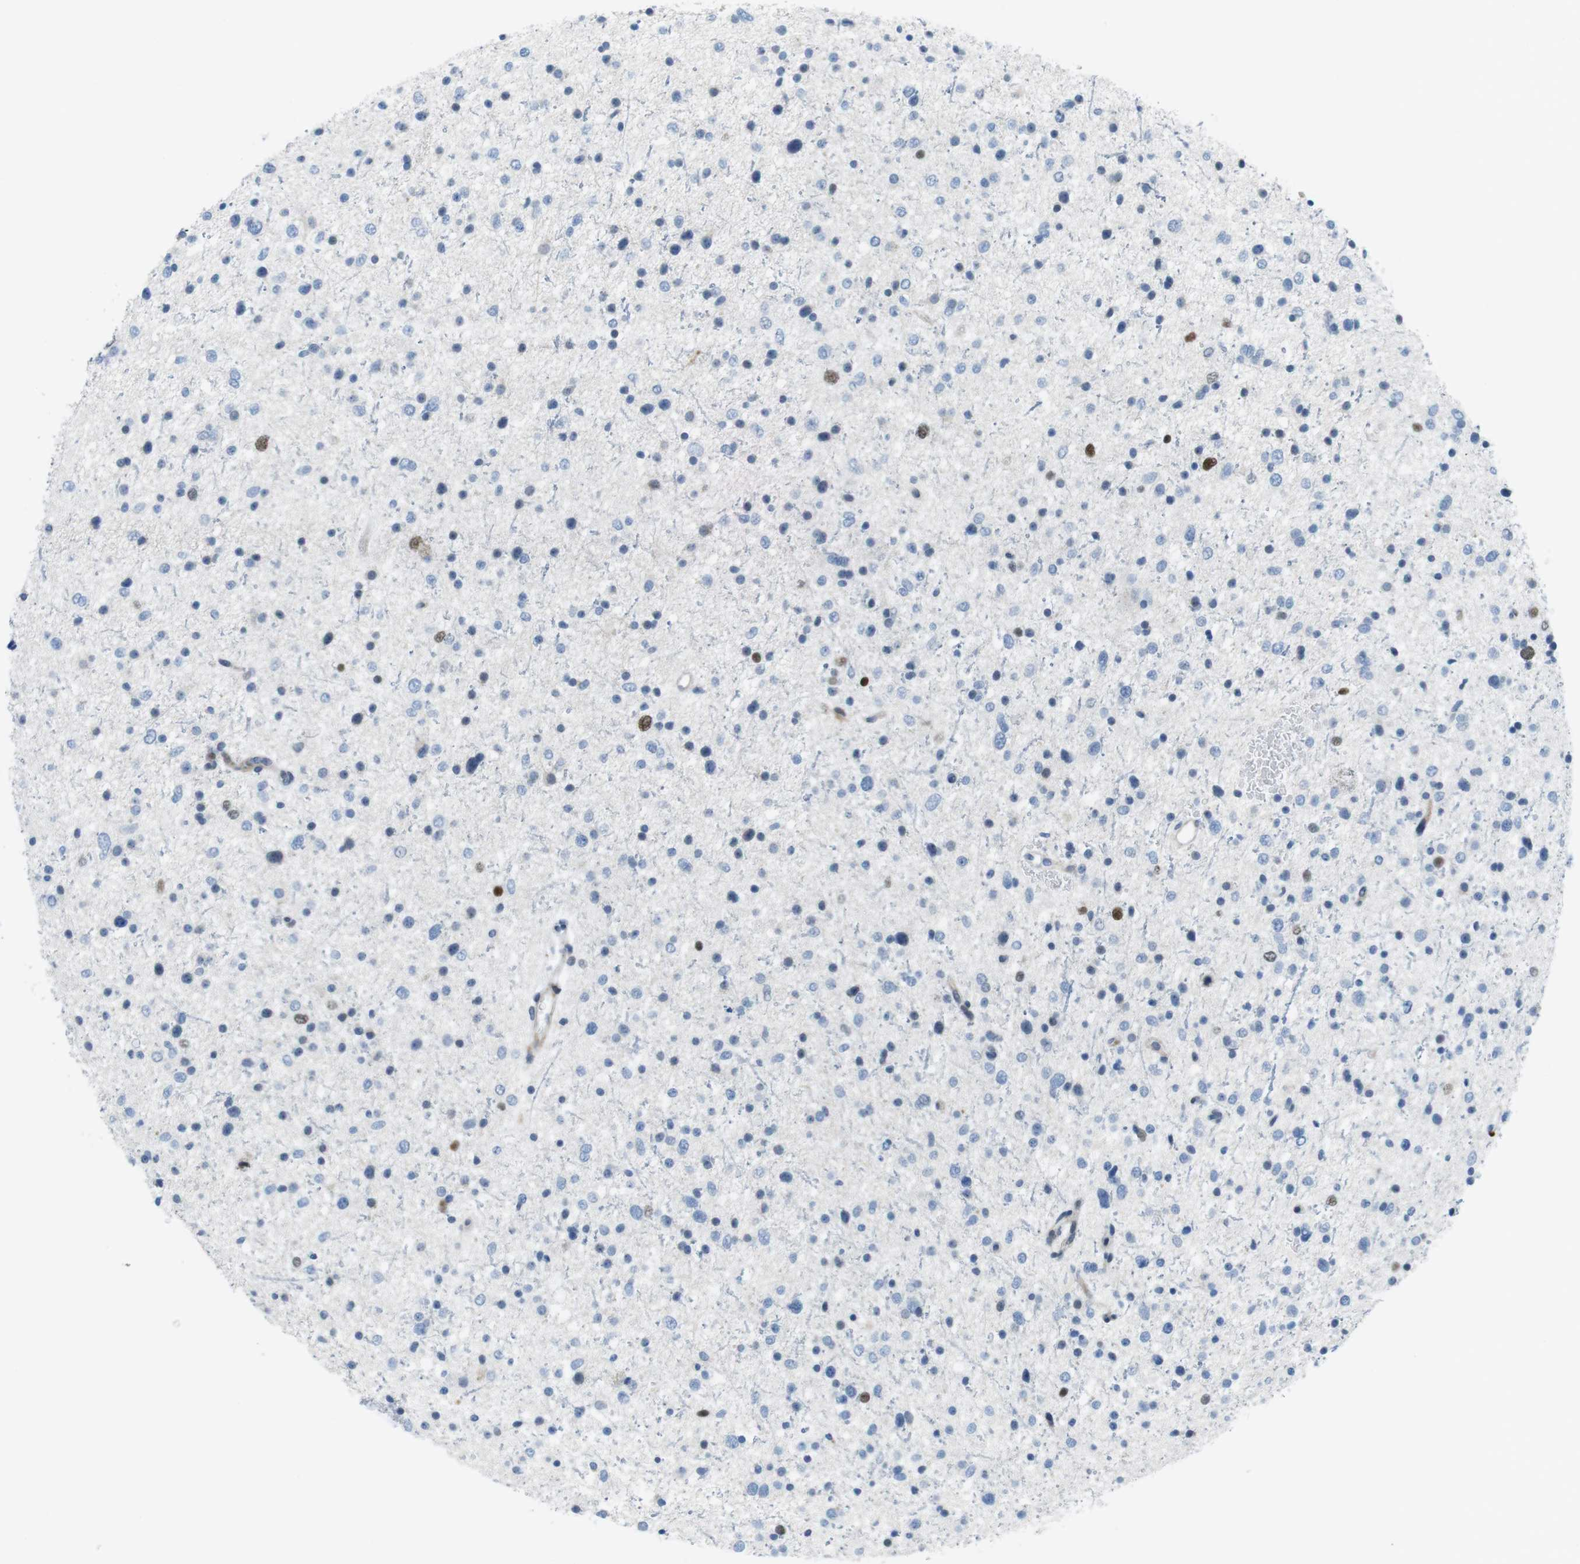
{"staining": {"intensity": "strong", "quantity": "<25%", "location": "nuclear"}, "tissue": "glioma", "cell_type": "Tumor cells", "image_type": "cancer", "snomed": [{"axis": "morphology", "description": "Glioma, malignant, Low grade"}, {"axis": "topography", "description": "Brain"}], "caption": "Immunohistochemical staining of human glioma reveals medium levels of strong nuclear protein positivity in about <25% of tumor cells.", "gene": "CHAF1A", "patient": {"sex": "female", "age": 37}}